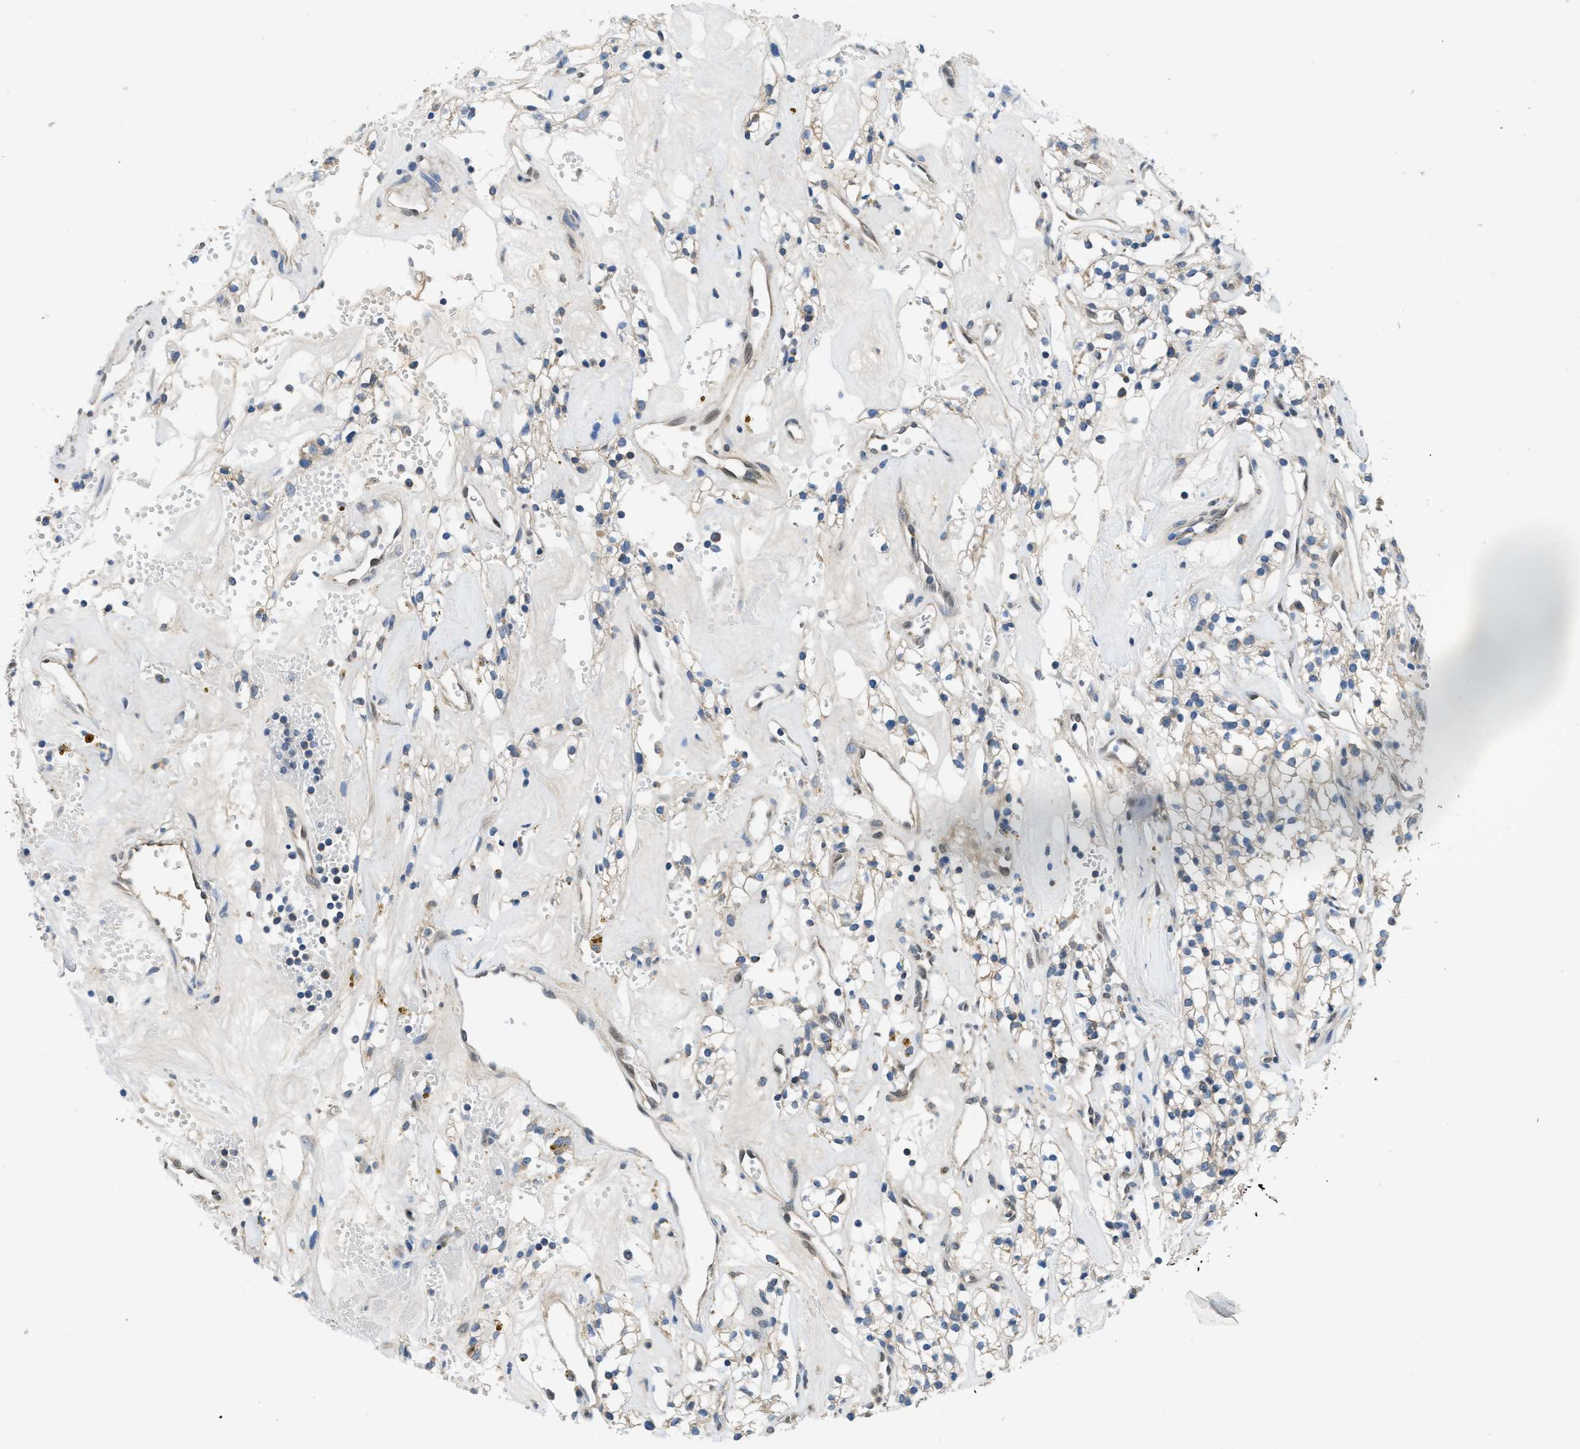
{"staining": {"intensity": "weak", "quantity": ">75%", "location": "cytoplasmic/membranous"}, "tissue": "renal cancer", "cell_type": "Tumor cells", "image_type": "cancer", "snomed": [{"axis": "morphology", "description": "Adenocarcinoma, NOS"}, {"axis": "topography", "description": "Kidney"}], "caption": "Weak cytoplasmic/membranous expression for a protein is identified in approximately >75% of tumor cells of adenocarcinoma (renal) using IHC.", "gene": "PNKD", "patient": {"sex": "male", "age": 59}}